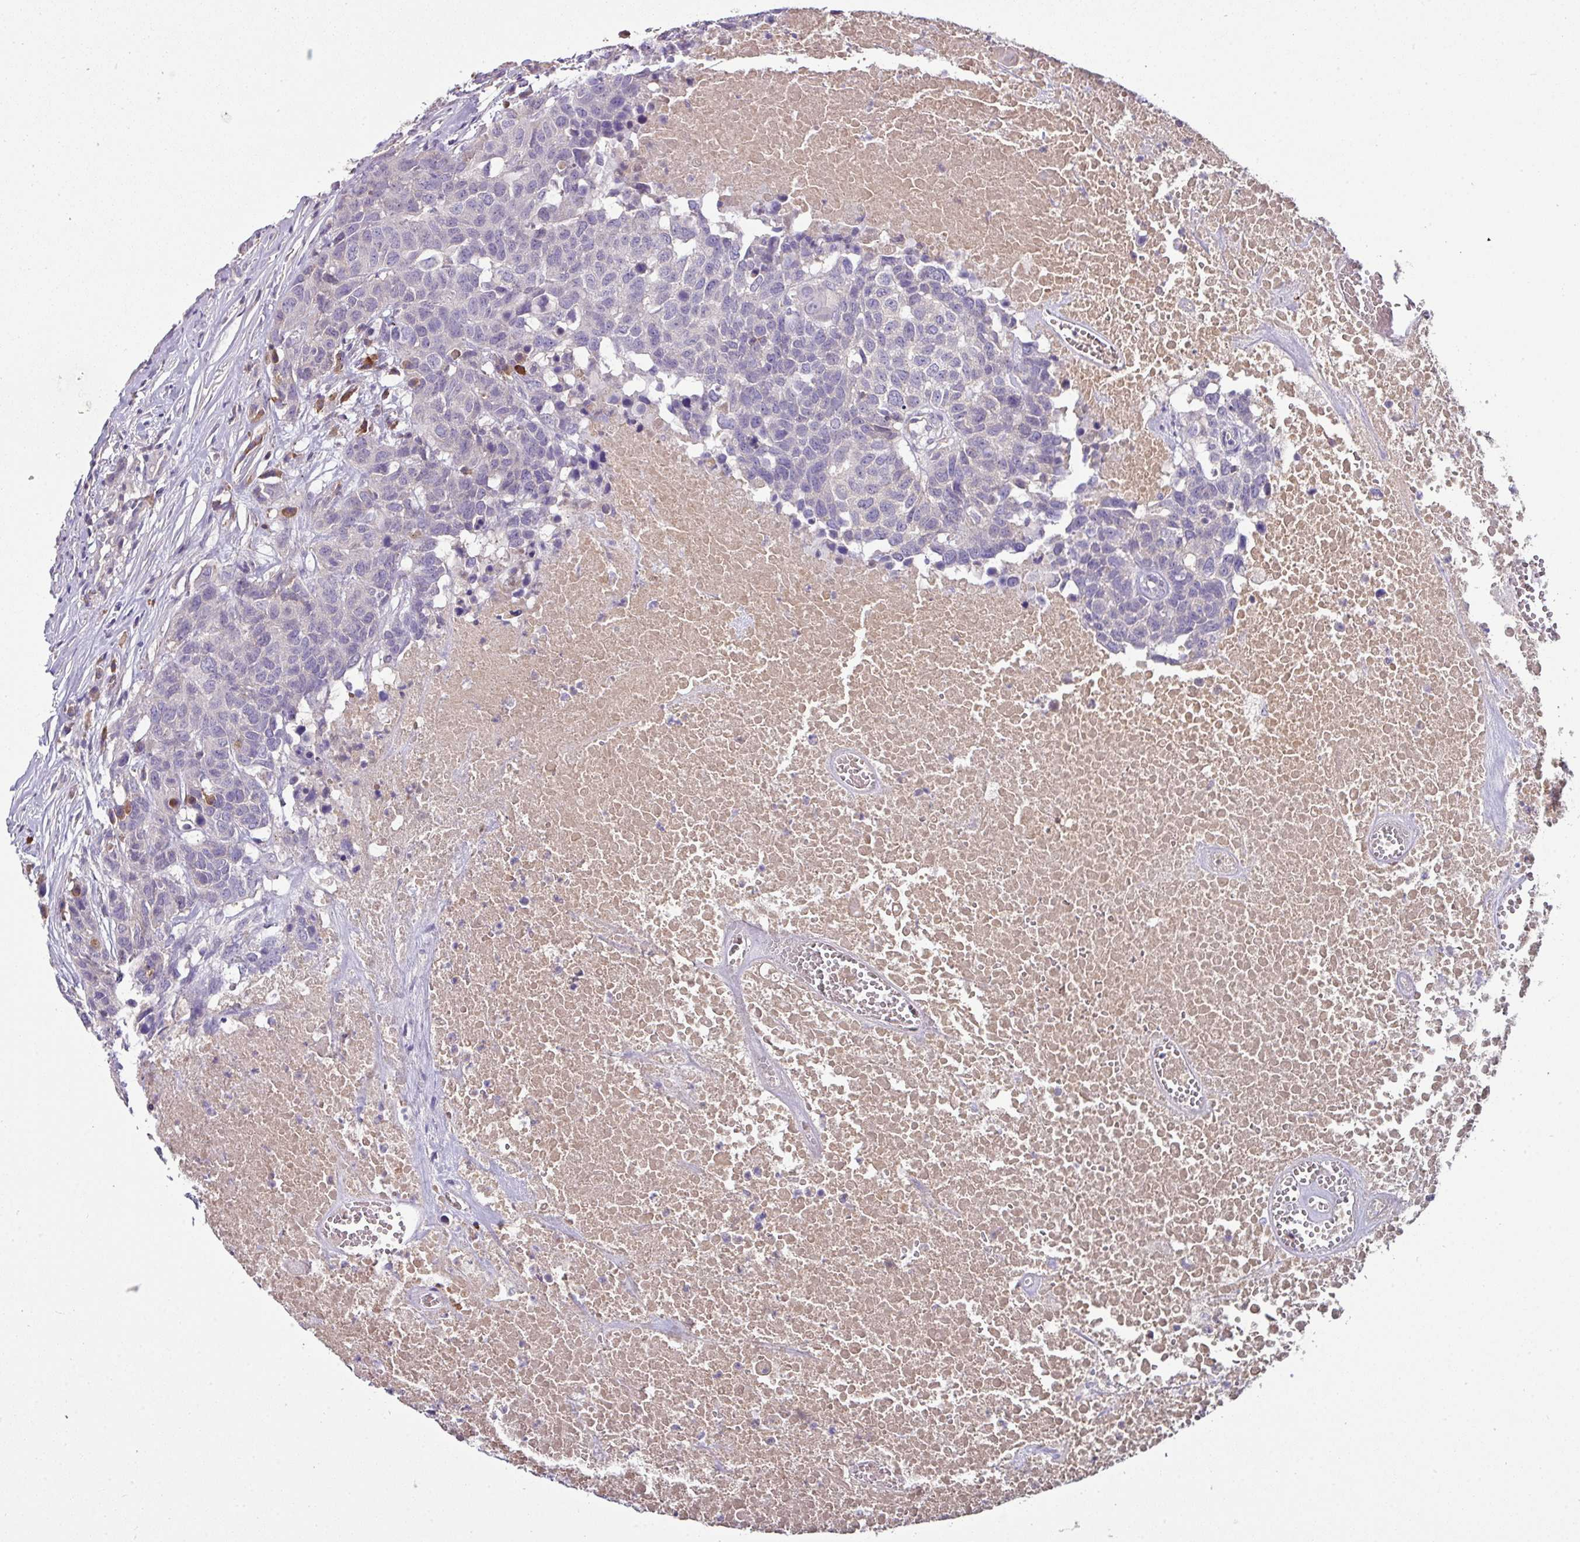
{"staining": {"intensity": "negative", "quantity": "none", "location": "none"}, "tissue": "head and neck cancer", "cell_type": "Tumor cells", "image_type": "cancer", "snomed": [{"axis": "morphology", "description": "Squamous cell carcinoma, NOS"}, {"axis": "topography", "description": "Head-Neck"}], "caption": "An immunohistochemistry (IHC) image of head and neck cancer (squamous cell carcinoma) is shown. There is no staining in tumor cells of head and neck cancer (squamous cell carcinoma).", "gene": "SLAMF6", "patient": {"sex": "male", "age": 66}}